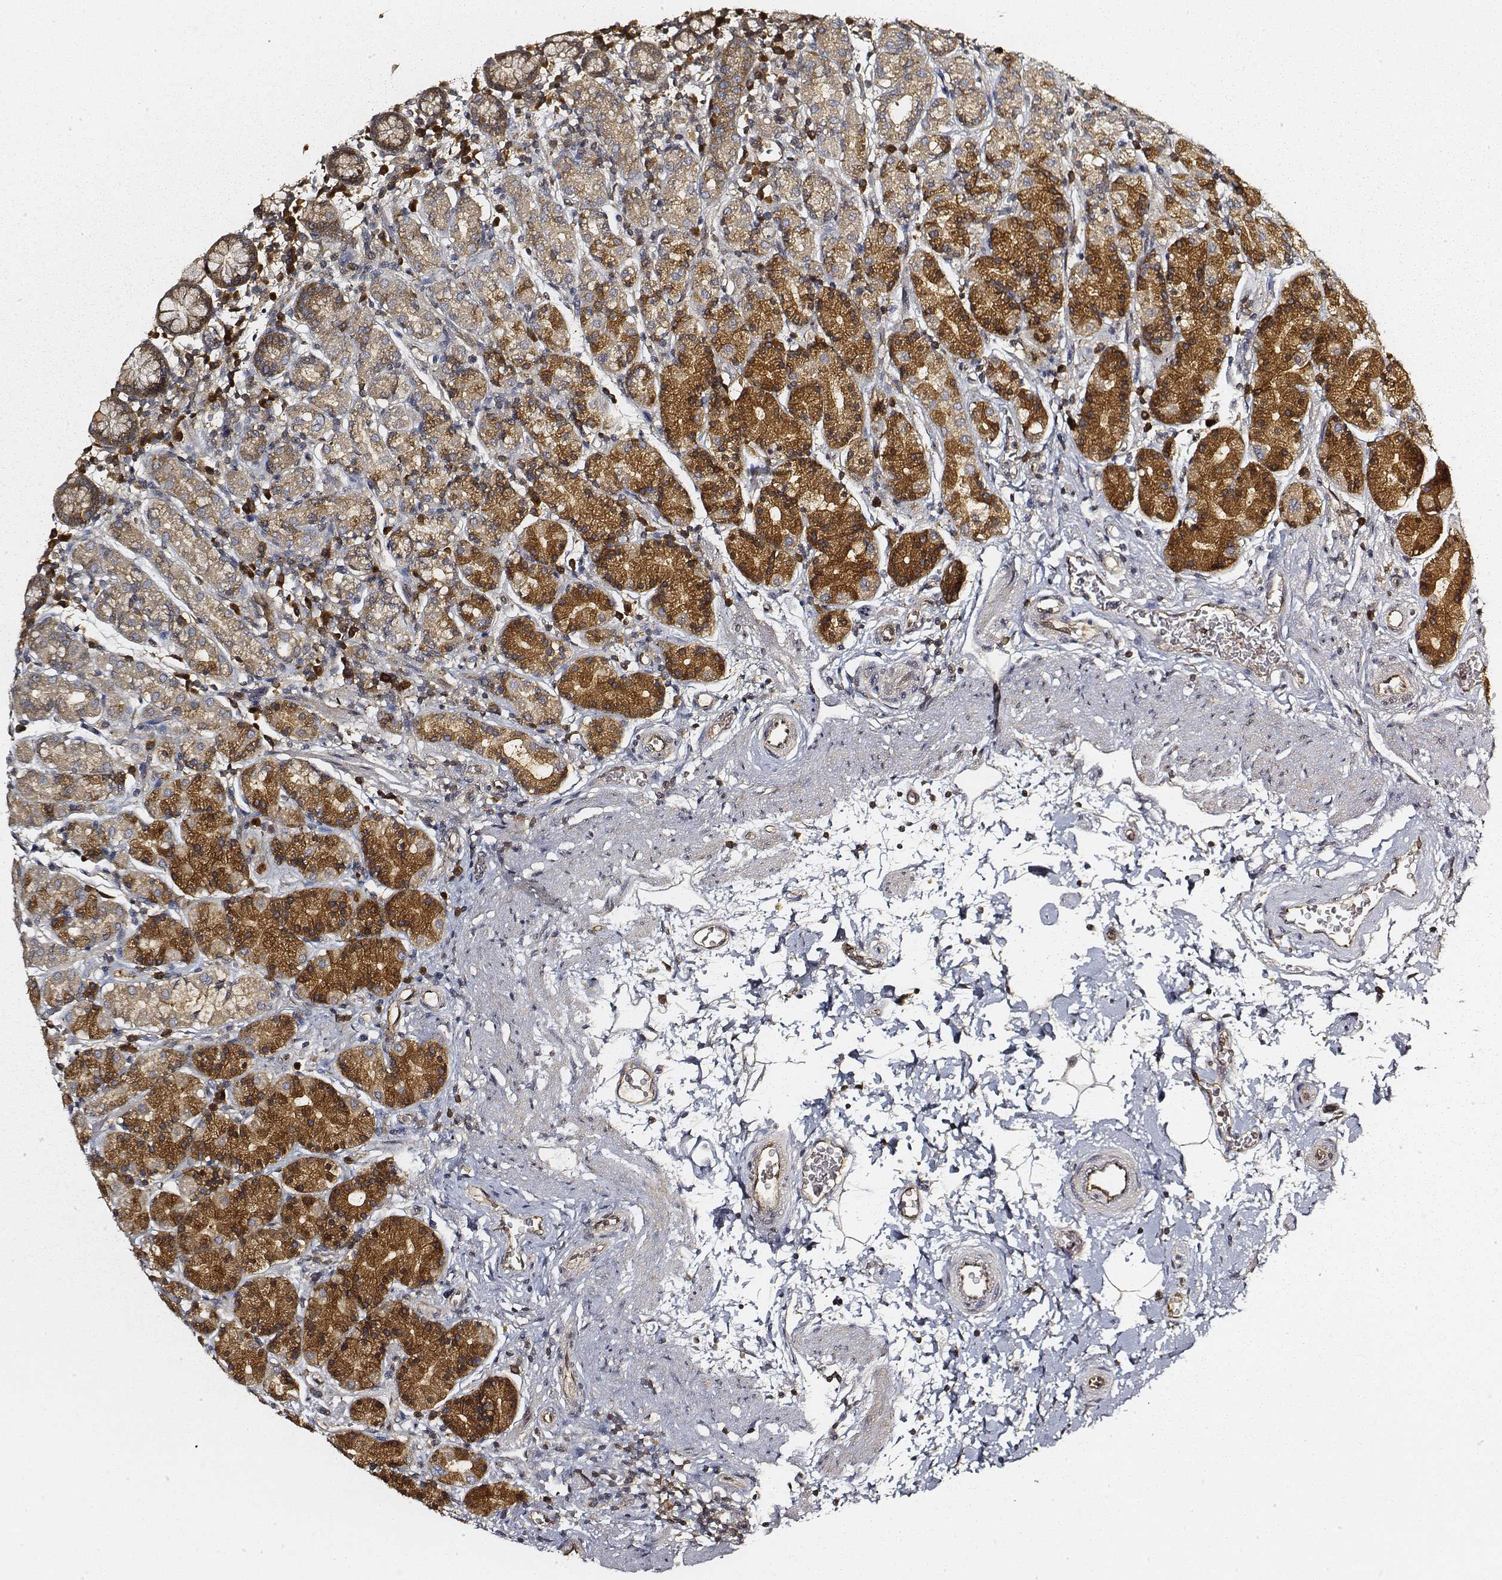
{"staining": {"intensity": "strong", "quantity": ">75%", "location": "cytoplasmic/membranous"}, "tissue": "stomach", "cell_type": "Glandular cells", "image_type": "normal", "snomed": [{"axis": "morphology", "description": "Normal tissue, NOS"}, {"axis": "topography", "description": "Stomach, upper"}, {"axis": "topography", "description": "Stomach"}], "caption": "Immunohistochemistry (IHC) of unremarkable stomach displays high levels of strong cytoplasmic/membranous positivity in approximately >75% of glandular cells. The staining was performed using DAB (3,3'-diaminobenzidine) to visualize the protein expression in brown, while the nuclei were stained in blue with hematoxylin (Magnification: 20x).", "gene": "CARS1", "patient": {"sex": "male", "age": 62}}